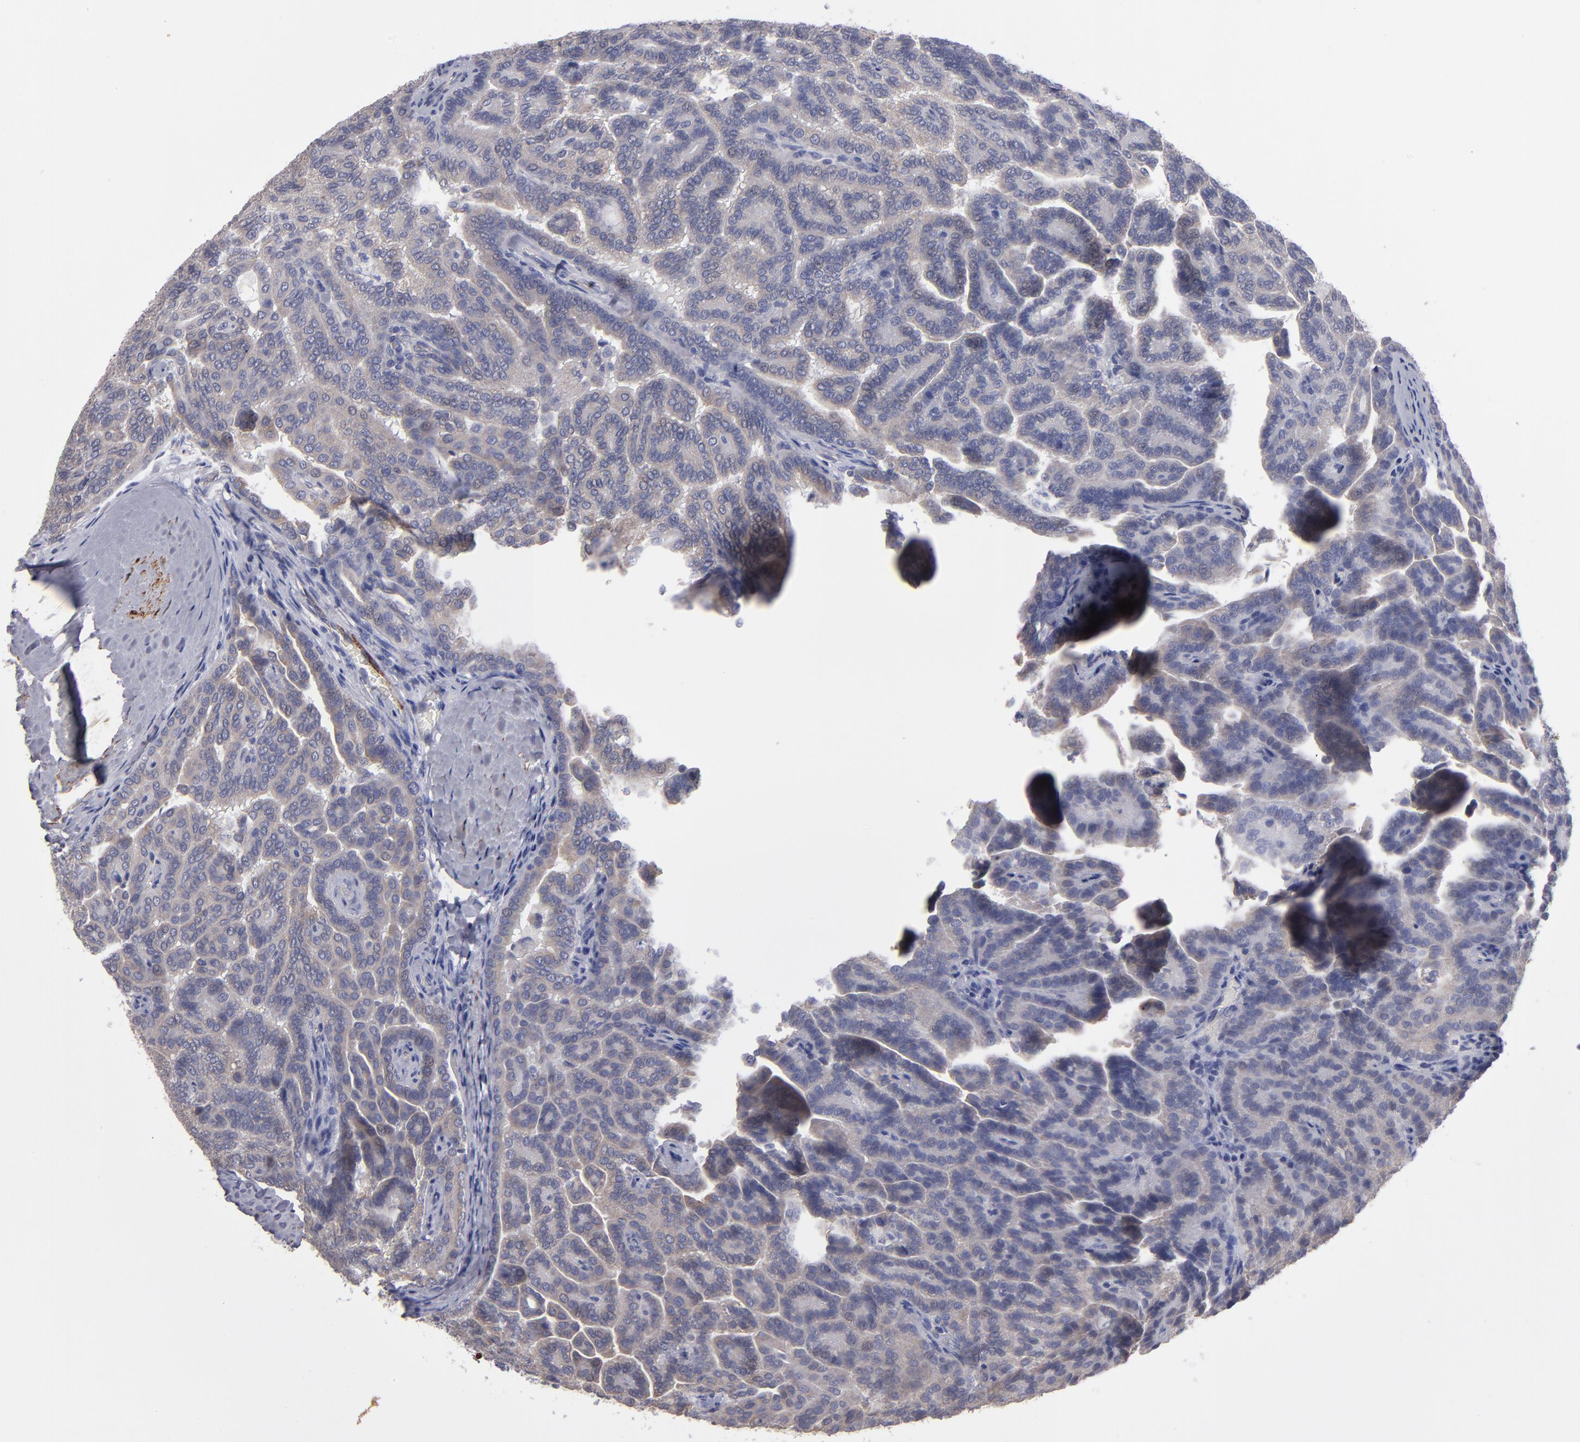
{"staining": {"intensity": "weak", "quantity": "25%-75%", "location": "cytoplasmic/membranous"}, "tissue": "renal cancer", "cell_type": "Tumor cells", "image_type": "cancer", "snomed": [{"axis": "morphology", "description": "Adenocarcinoma, NOS"}, {"axis": "topography", "description": "Kidney"}], "caption": "A brown stain highlights weak cytoplasmic/membranous staining of a protein in adenocarcinoma (renal) tumor cells.", "gene": "SLMAP", "patient": {"sex": "male", "age": 61}}